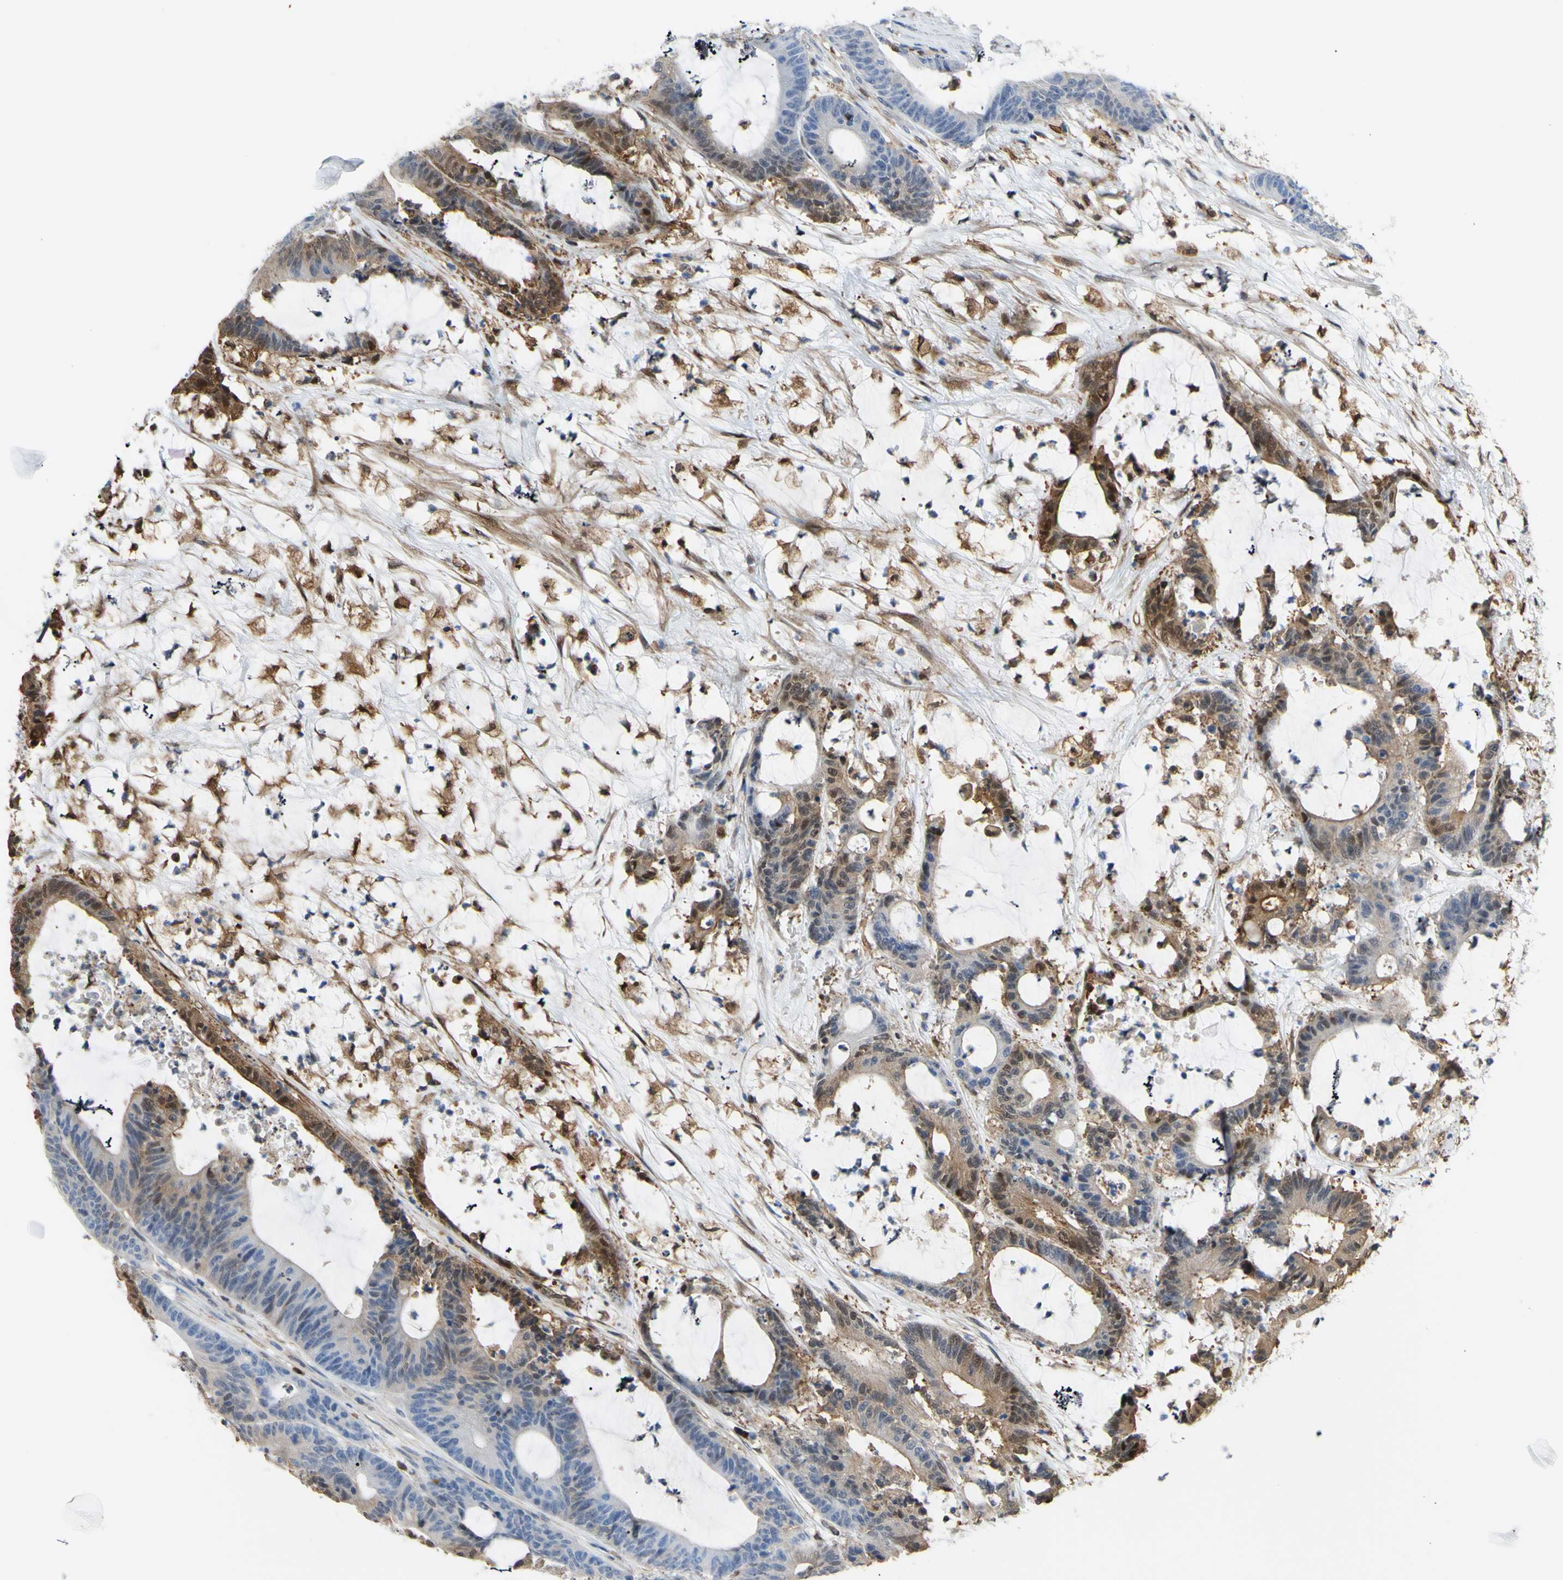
{"staining": {"intensity": "moderate", "quantity": "25%-75%", "location": "cytoplasmic/membranous,nuclear"}, "tissue": "colorectal cancer", "cell_type": "Tumor cells", "image_type": "cancer", "snomed": [{"axis": "morphology", "description": "Adenocarcinoma, NOS"}, {"axis": "topography", "description": "Colon"}], "caption": "Brown immunohistochemical staining in colorectal cancer demonstrates moderate cytoplasmic/membranous and nuclear positivity in approximately 25%-75% of tumor cells.", "gene": "UPK3B", "patient": {"sex": "female", "age": 84}}